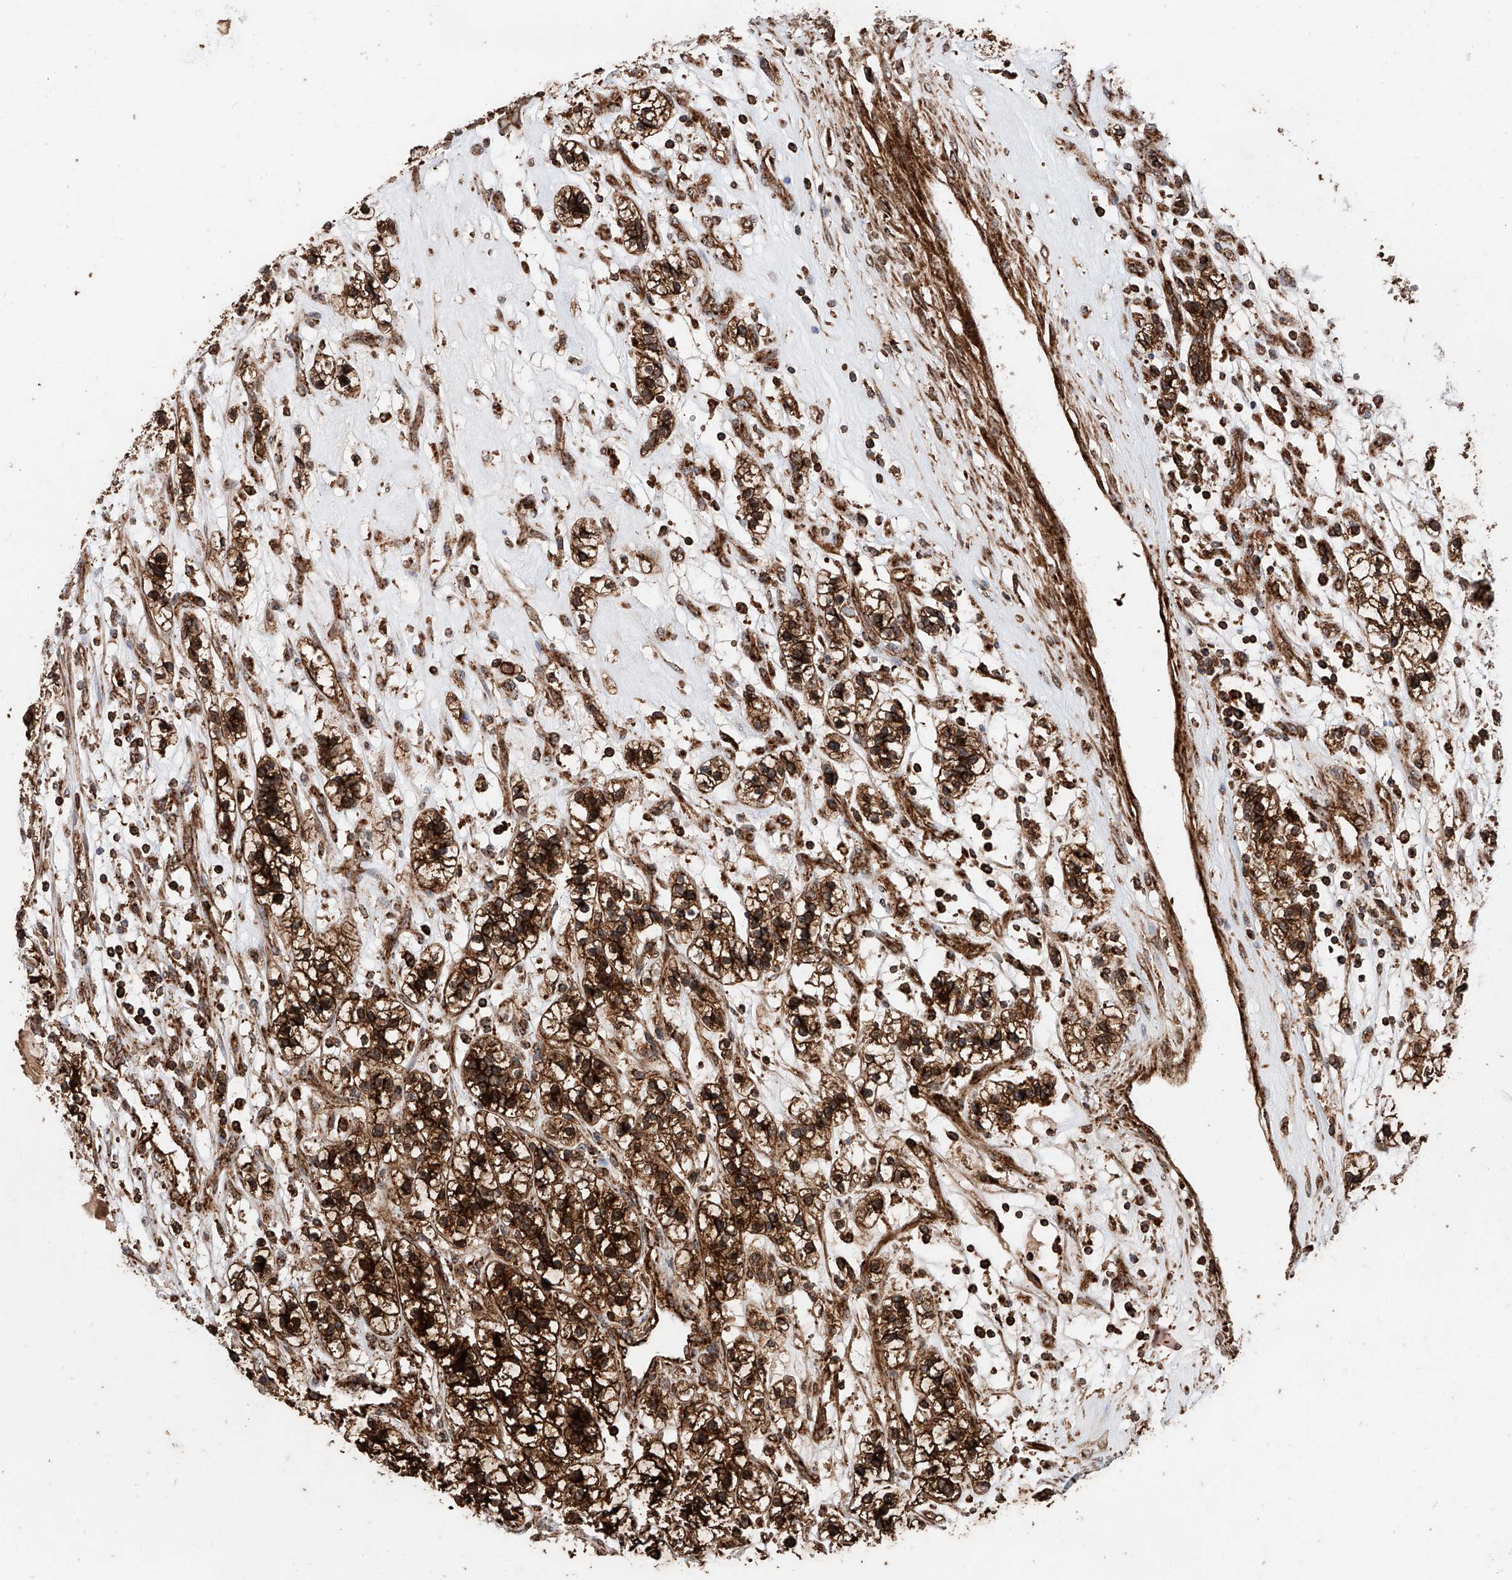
{"staining": {"intensity": "strong", "quantity": ">75%", "location": "cytoplasmic/membranous"}, "tissue": "renal cancer", "cell_type": "Tumor cells", "image_type": "cancer", "snomed": [{"axis": "morphology", "description": "Adenocarcinoma, NOS"}, {"axis": "topography", "description": "Kidney"}], "caption": "The image displays immunohistochemical staining of renal cancer (adenocarcinoma). There is strong cytoplasmic/membranous expression is seen in about >75% of tumor cells.", "gene": "PISD", "patient": {"sex": "female", "age": 57}}